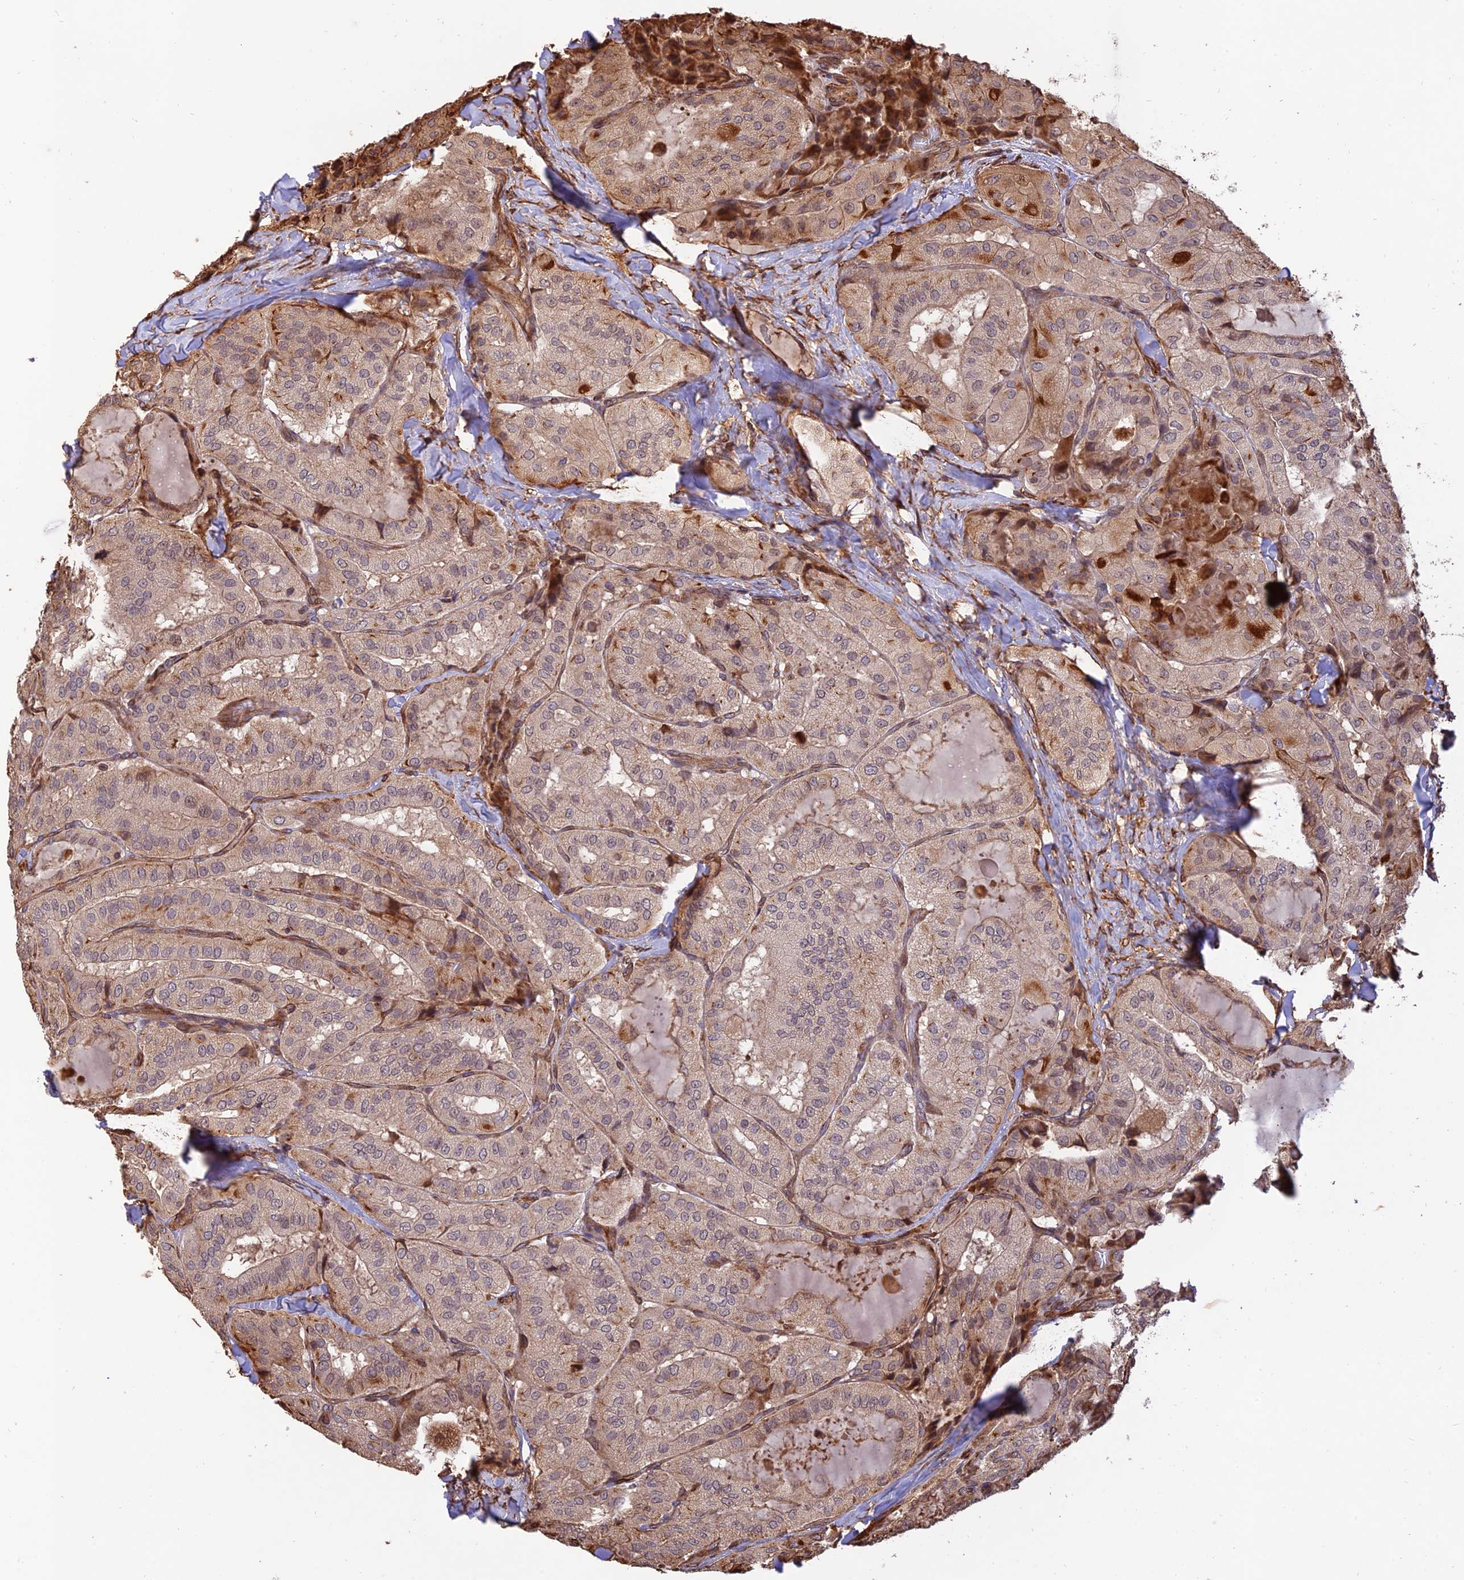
{"staining": {"intensity": "moderate", "quantity": "<25%", "location": "cytoplasmic/membranous"}, "tissue": "thyroid cancer", "cell_type": "Tumor cells", "image_type": "cancer", "snomed": [{"axis": "morphology", "description": "Normal tissue, NOS"}, {"axis": "morphology", "description": "Papillary adenocarcinoma, NOS"}, {"axis": "topography", "description": "Thyroid gland"}], "caption": "Brown immunohistochemical staining in thyroid cancer (papillary adenocarcinoma) displays moderate cytoplasmic/membranous staining in about <25% of tumor cells.", "gene": "CREBL2", "patient": {"sex": "female", "age": 59}}